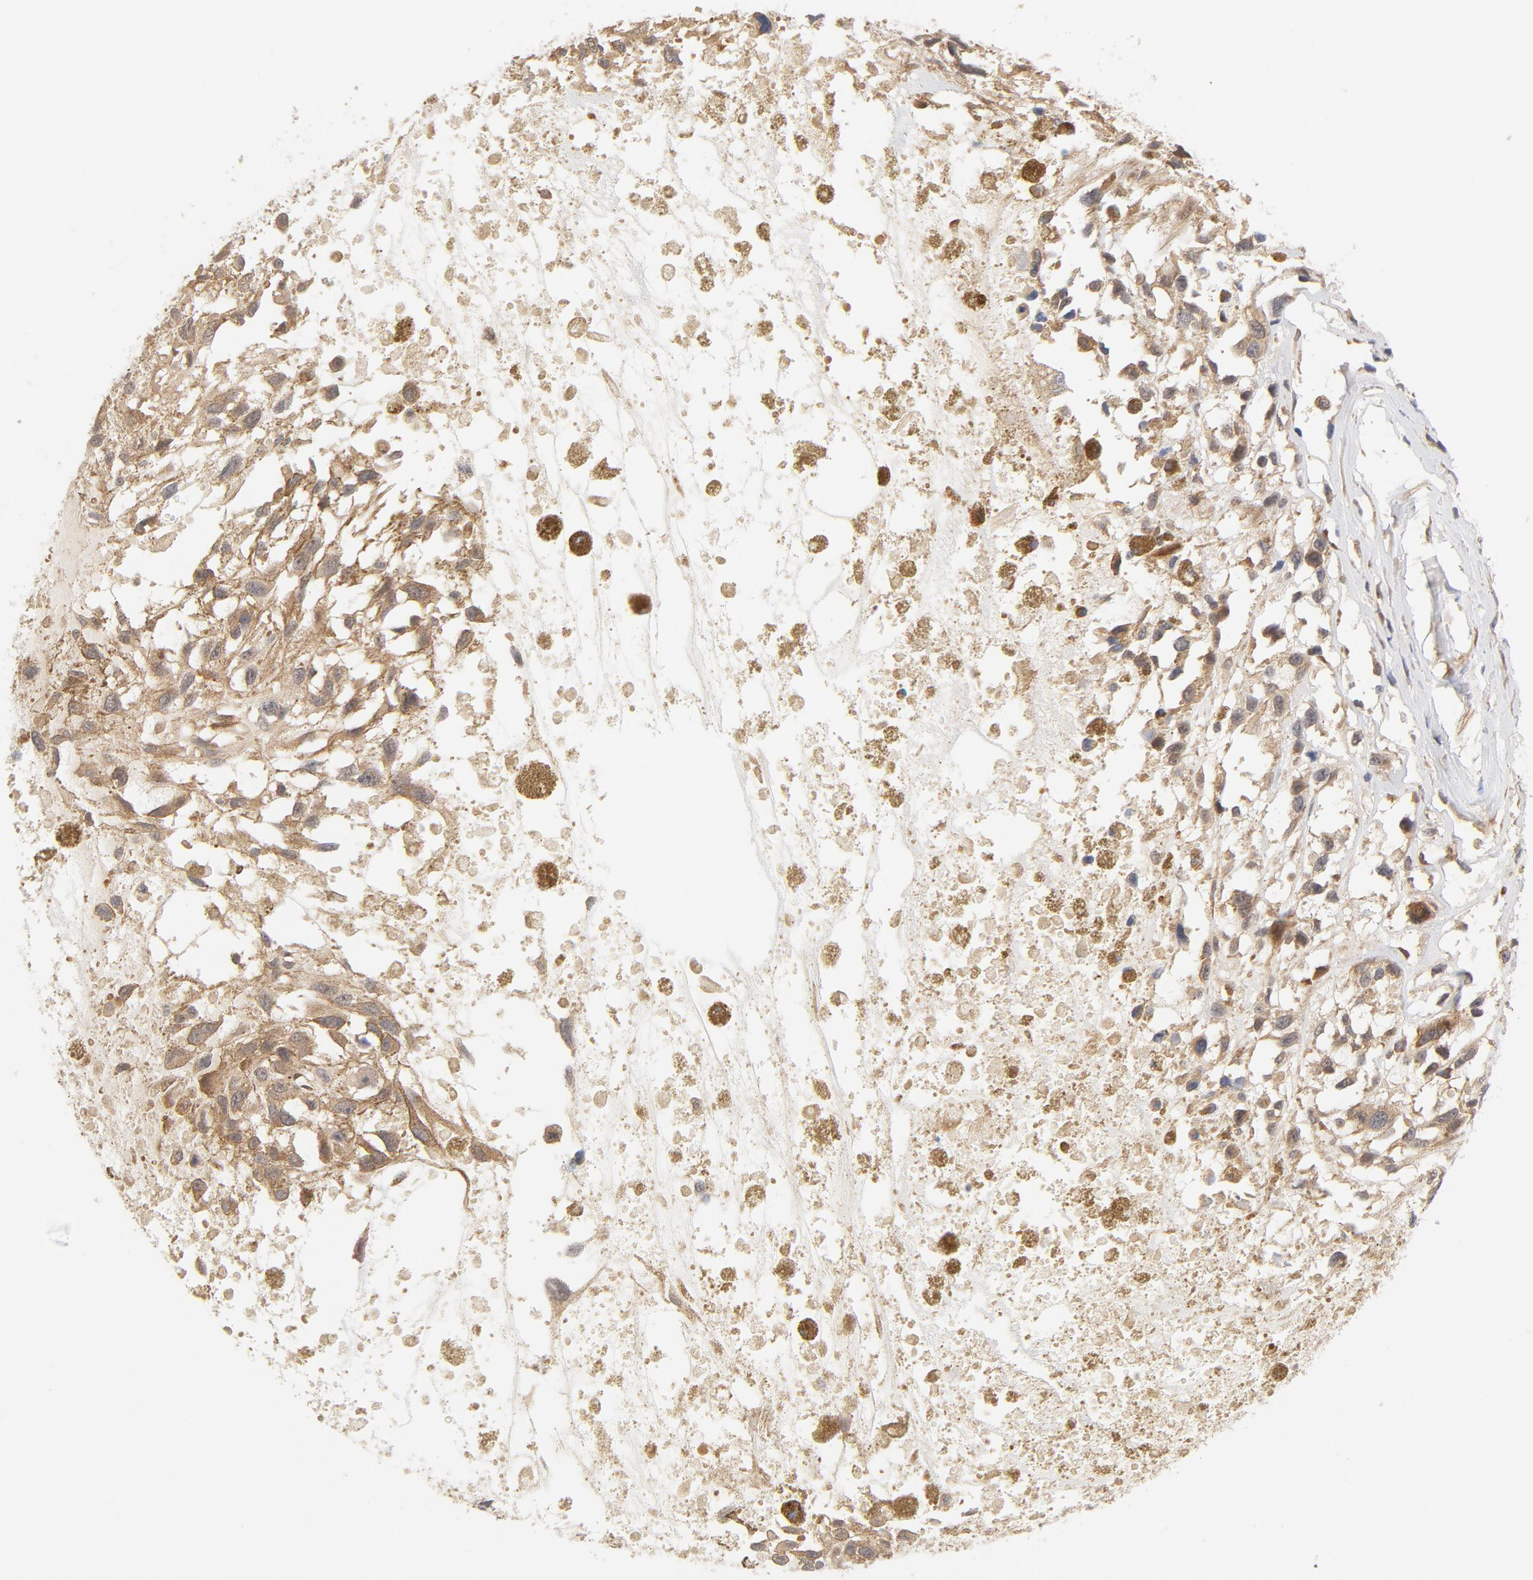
{"staining": {"intensity": "moderate", "quantity": ">75%", "location": "cytoplasmic/membranous"}, "tissue": "melanoma", "cell_type": "Tumor cells", "image_type": "cancer", "snomed": [{"axis": "morphology", "description": "Malignant melanoma, Metastatic site"}, {"axis": "topography", "description": "Lymph node"}], "caption": "Immunohistochemical staining of human malignant melanoma (metastatic site) exhibits medium levels of moderate cytoplasmic/membranous expression in approximately >75% of tumor cells.", "gene": "EIF4E", "patient": {"sex": "male", "age": 59}}